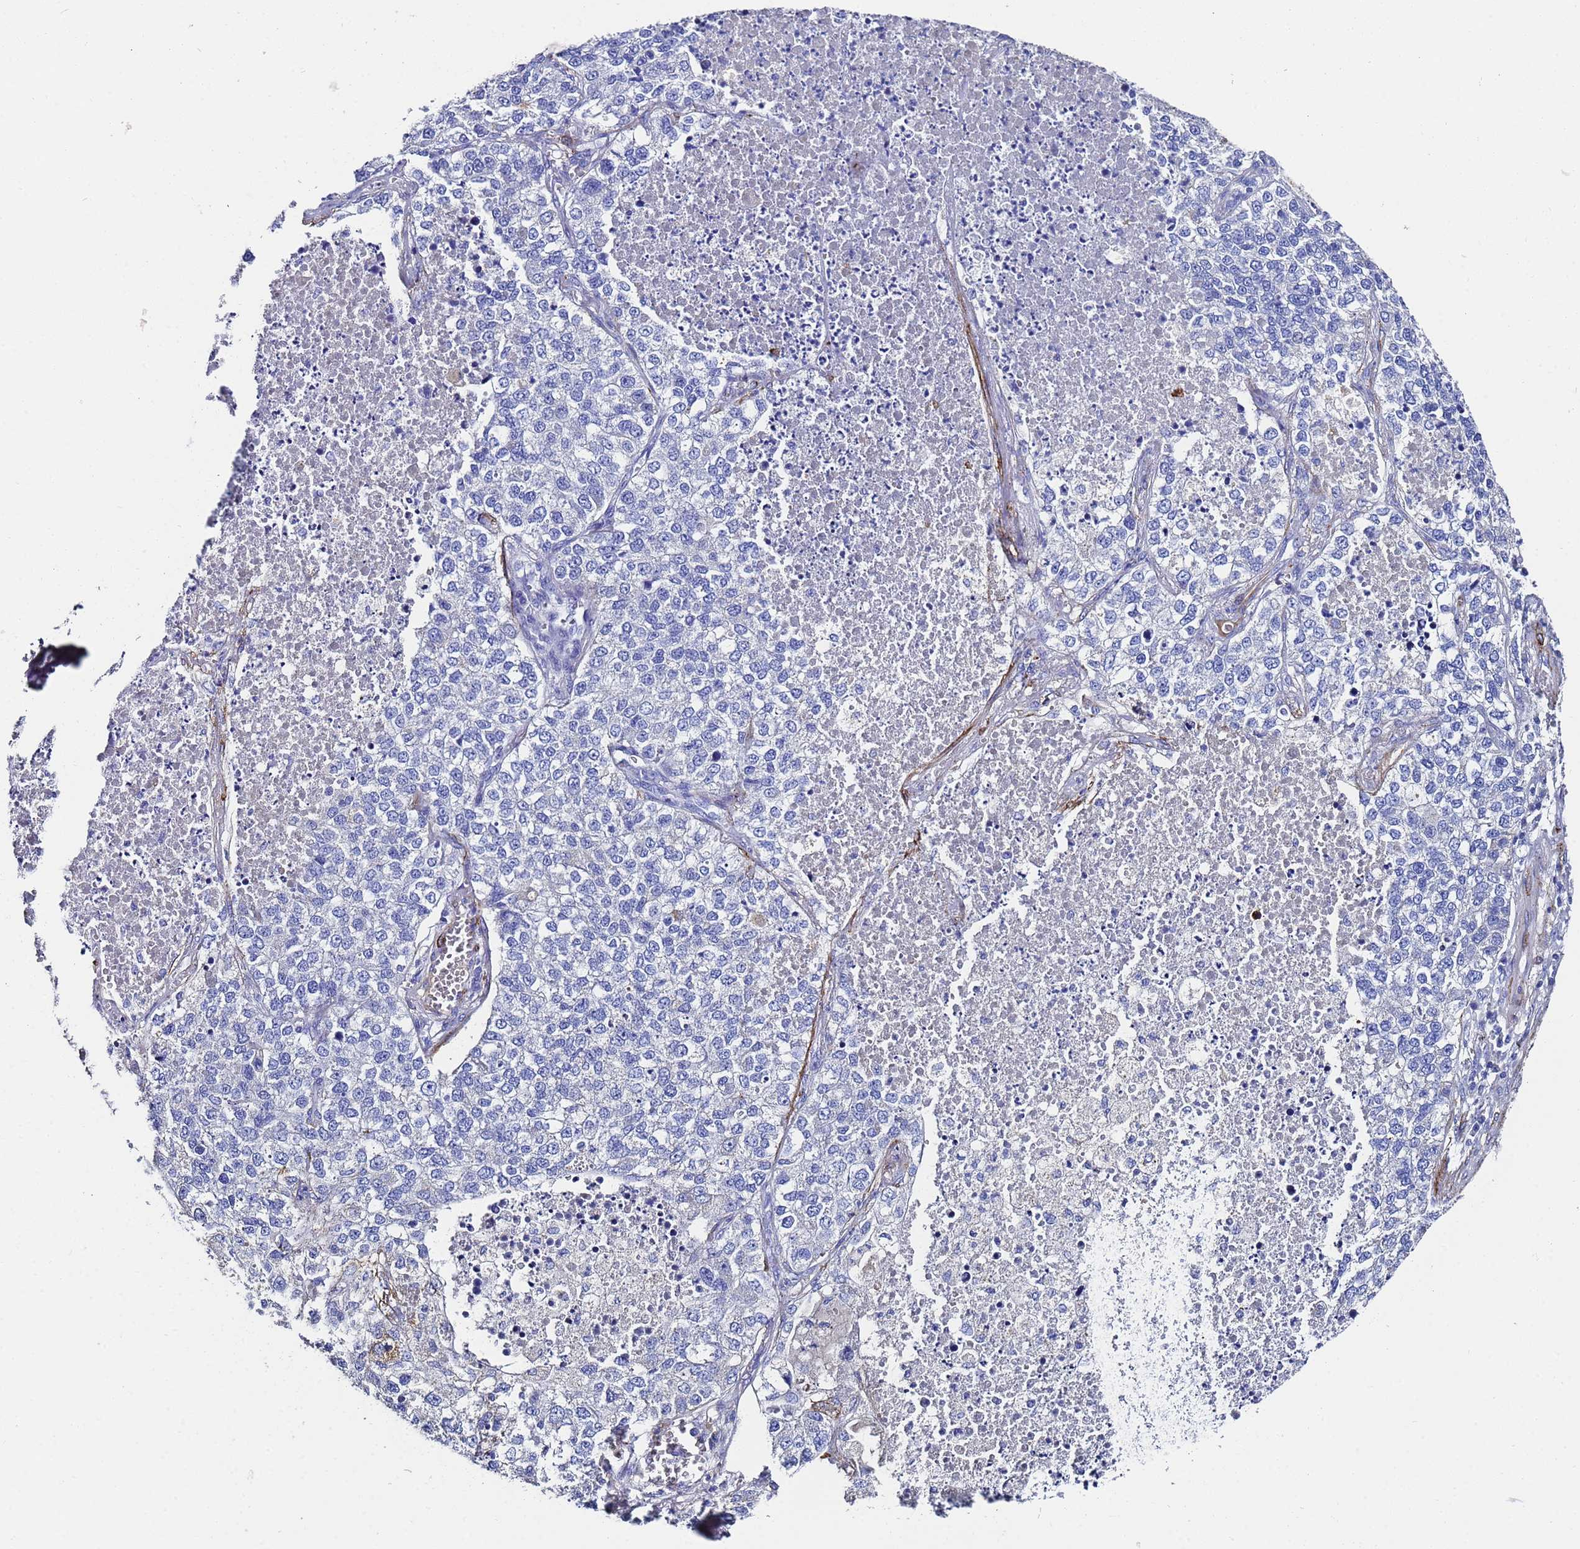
{"staining": {"intensity": "negative", "quantity": "none", "location": "none"}, "tissue": "lung cancer", "cell_type": "Tumor cells", "image_type": "cancer", "snomed": [{"axis": "morphology", "description": "Adenocarcinoma, NOS"}, {"axis": "topography", "description": "Lung"}], "caption": "The image shows no significant staining in tumor cells of adenocarcinoma (lung).", "gene": "ADIPOQ", "patient": {"sex": "male", "age": 49}}